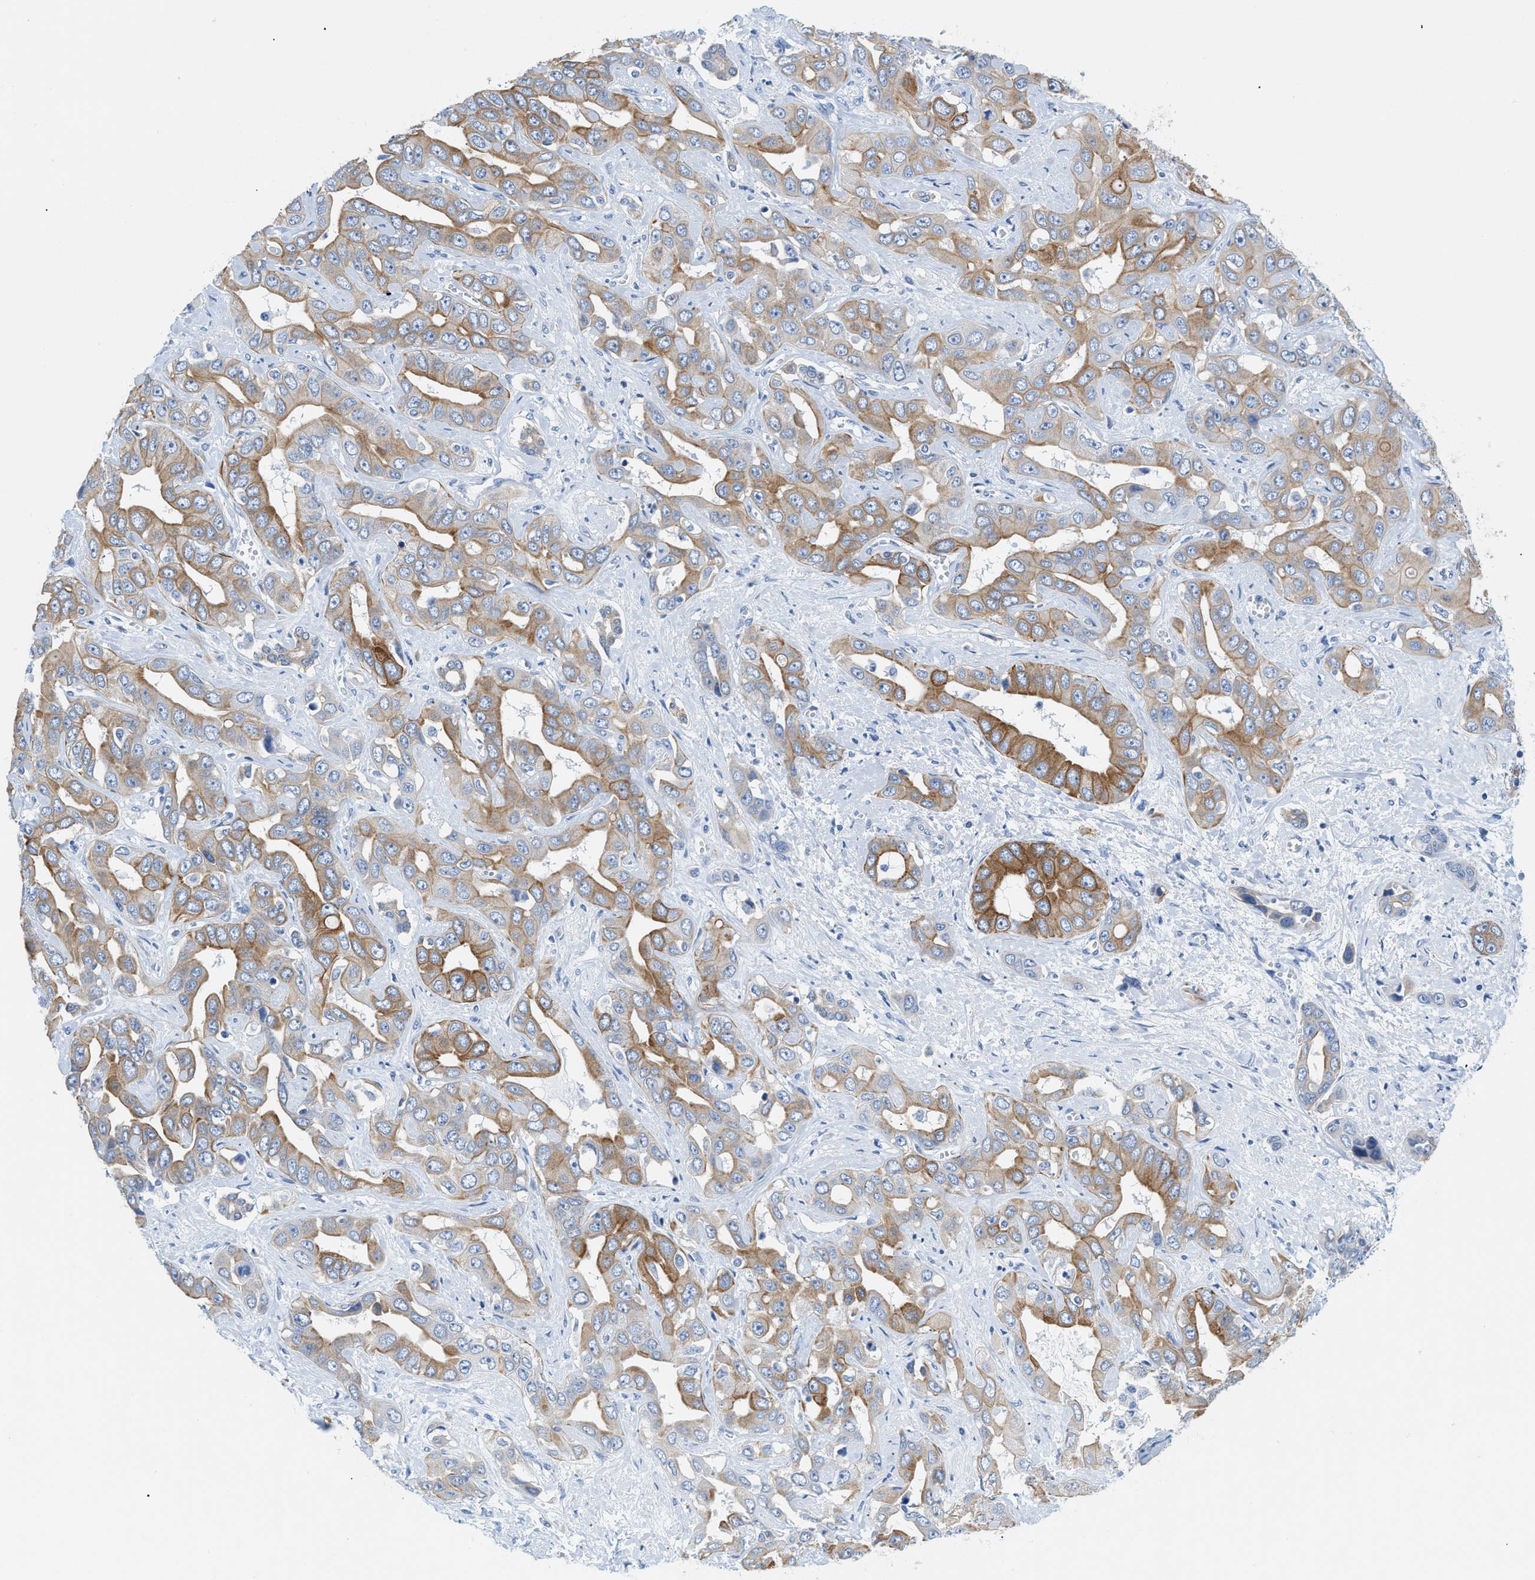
{"staining": {"intensity": "moderate", "quantity": ">75%", "location": "cytoplasmic/membranous"}, "tissue": "liver cancer", "cell_type": "Tumor cells", "image_type": "cancer", "snomed": [{"axis": "morphology", "description": "Cholangiocarcinoma"}, {"axis": "topography", "description": "Liver"}], "caption": "Protein positivity by IHC exhibits moderate cytoplasmic/membranous positivity in about >75% of tumor cells in liver cancer (cholangiocarcinoma).", "gene": "BPGM", "patient": {"sex": "female", "age": 52}}